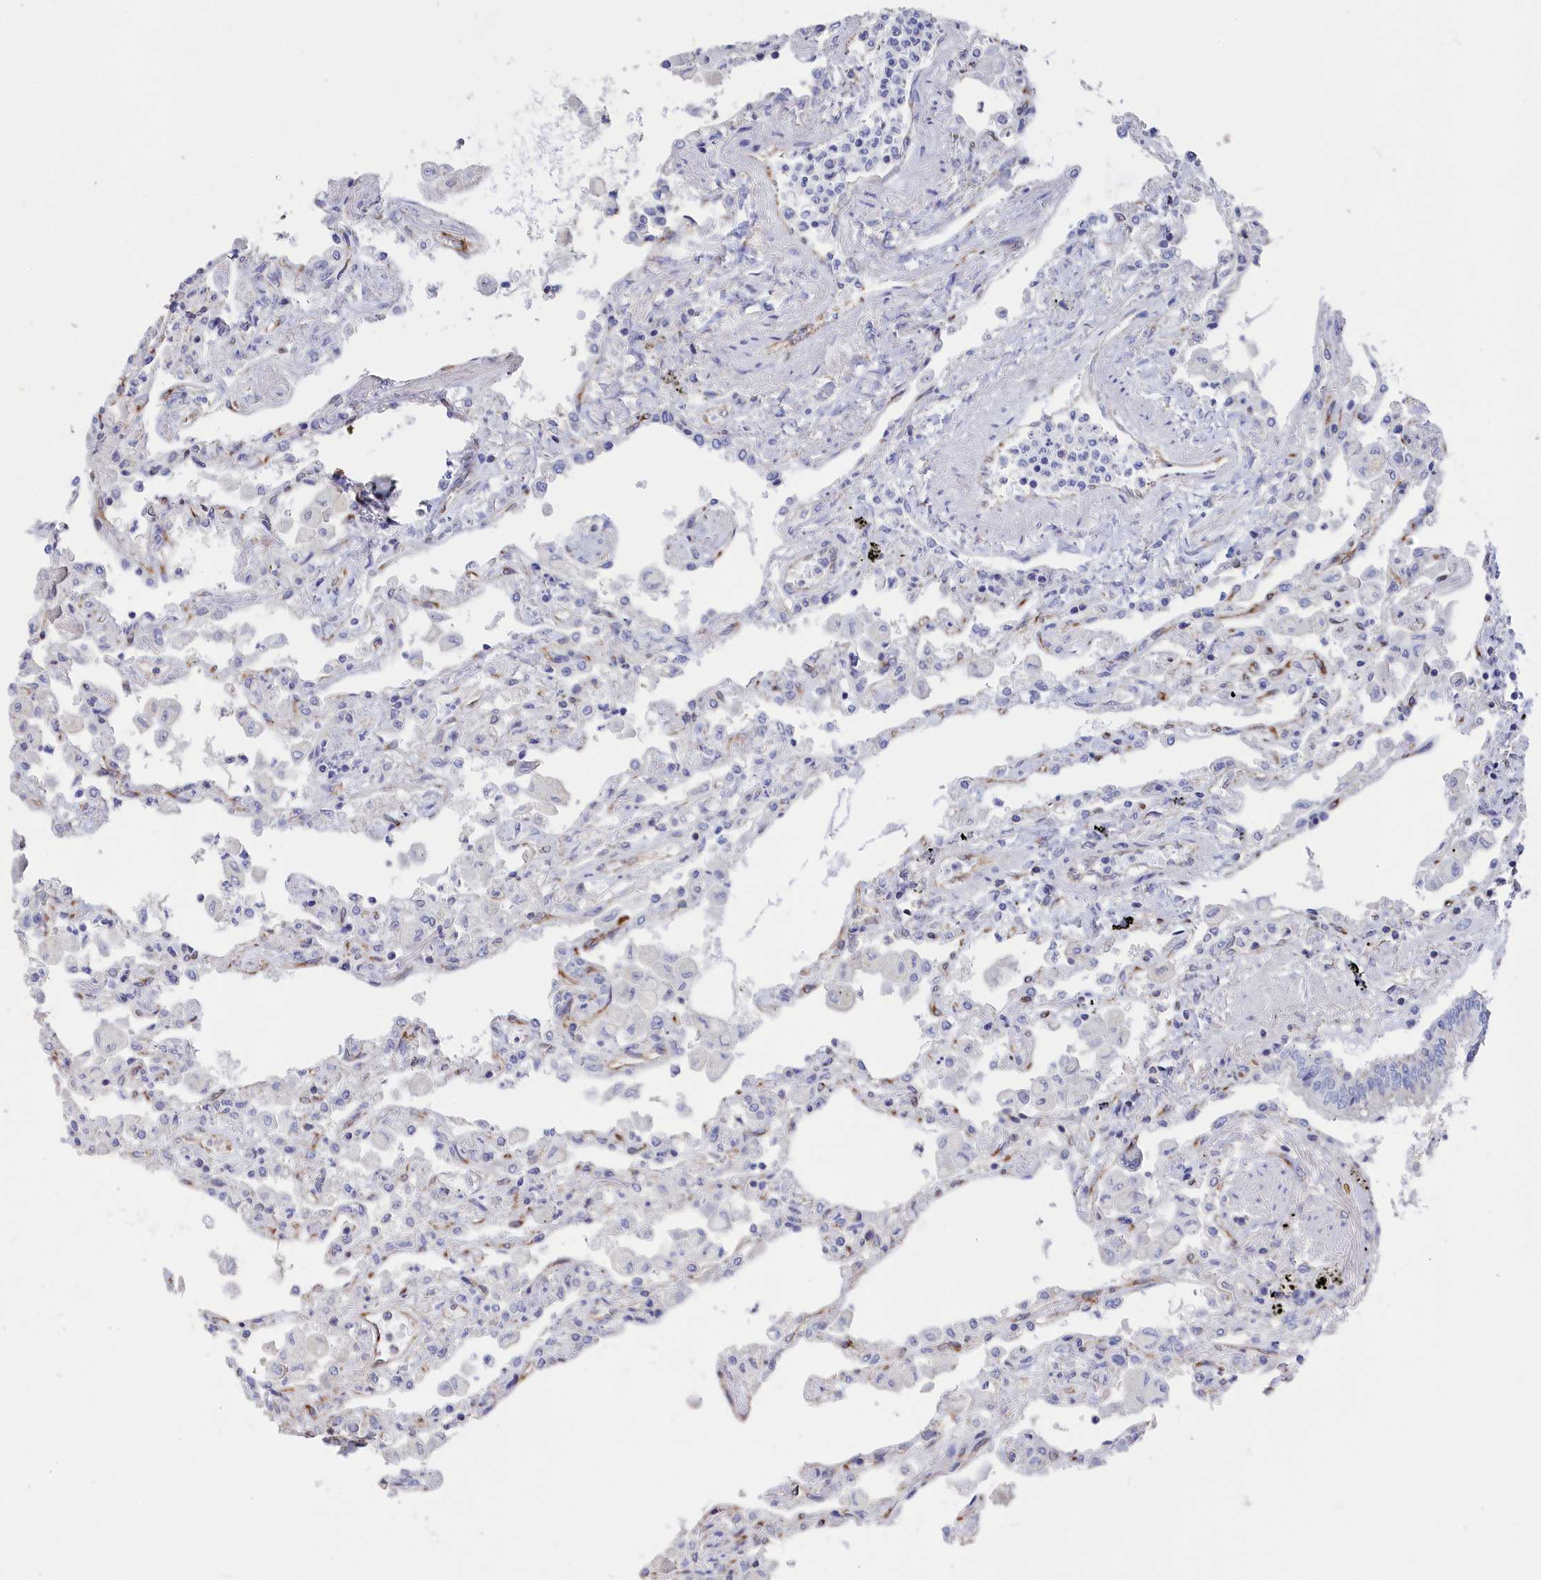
{"staining": {"intensity": "negative", "quantity": "none", "location": "none"}, "tissue": "lung", "cell_type": "Alveolar cells", "image_type": "normal", "snomed": [{"axis": "morphology", "description": "Normal tissue, NOS"}, {"axis": "topography", "description": "Bronchus"}, {"axis": "topography", "description": "Lung"}], "caption": "Immunohistochemistry histopathology image of unremarkable lung: lung stained with DAB exhibits no significant protein expression in alveolar cells. (Brightfield microscopy of DAB immunohistochemistry at high magnification).", "gene": "SEMG2", "patient": {"sex": "female", "age": 49}}